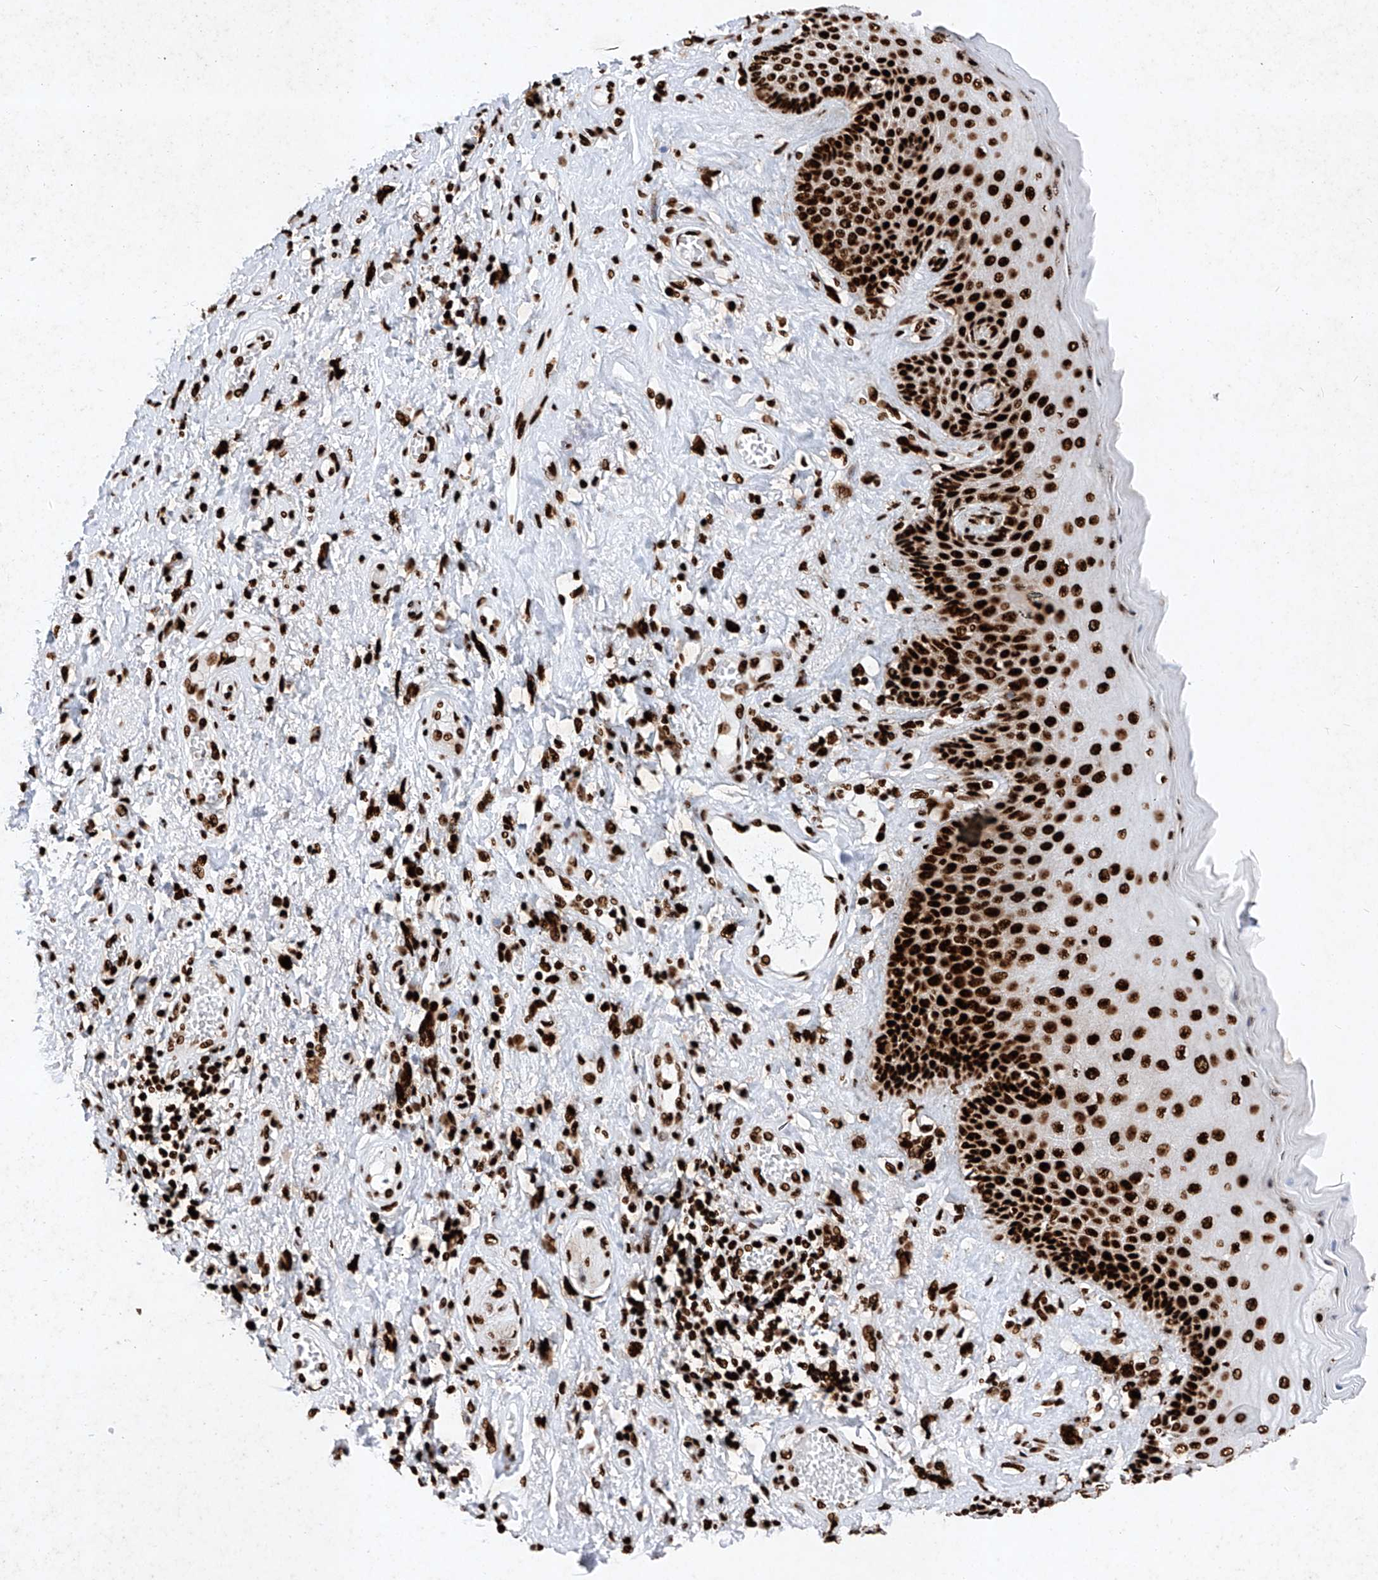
{"staining": {"intensity": "strong", "quantity": ">75%", "location": "nuclear"}, "tissue": "skin", "cell_type": "Epidermal cells", "image_type": "normal", "snomed": [{"axis": "morphology", "description": "Normal tissue, NOS"}, {"axis": "topography", "description": "Anal"}], "caption": "Immunohistochemistry (IHC) micrograph of benign skin: skin stained using immunohistochemistry reveals high levels of strong protein expression localized specifically in the nuclear of epidermal cells, appearing as a nuclear brown color.", "gene": "SRSF6", "patient": {"sex": "male", "age": 69}}